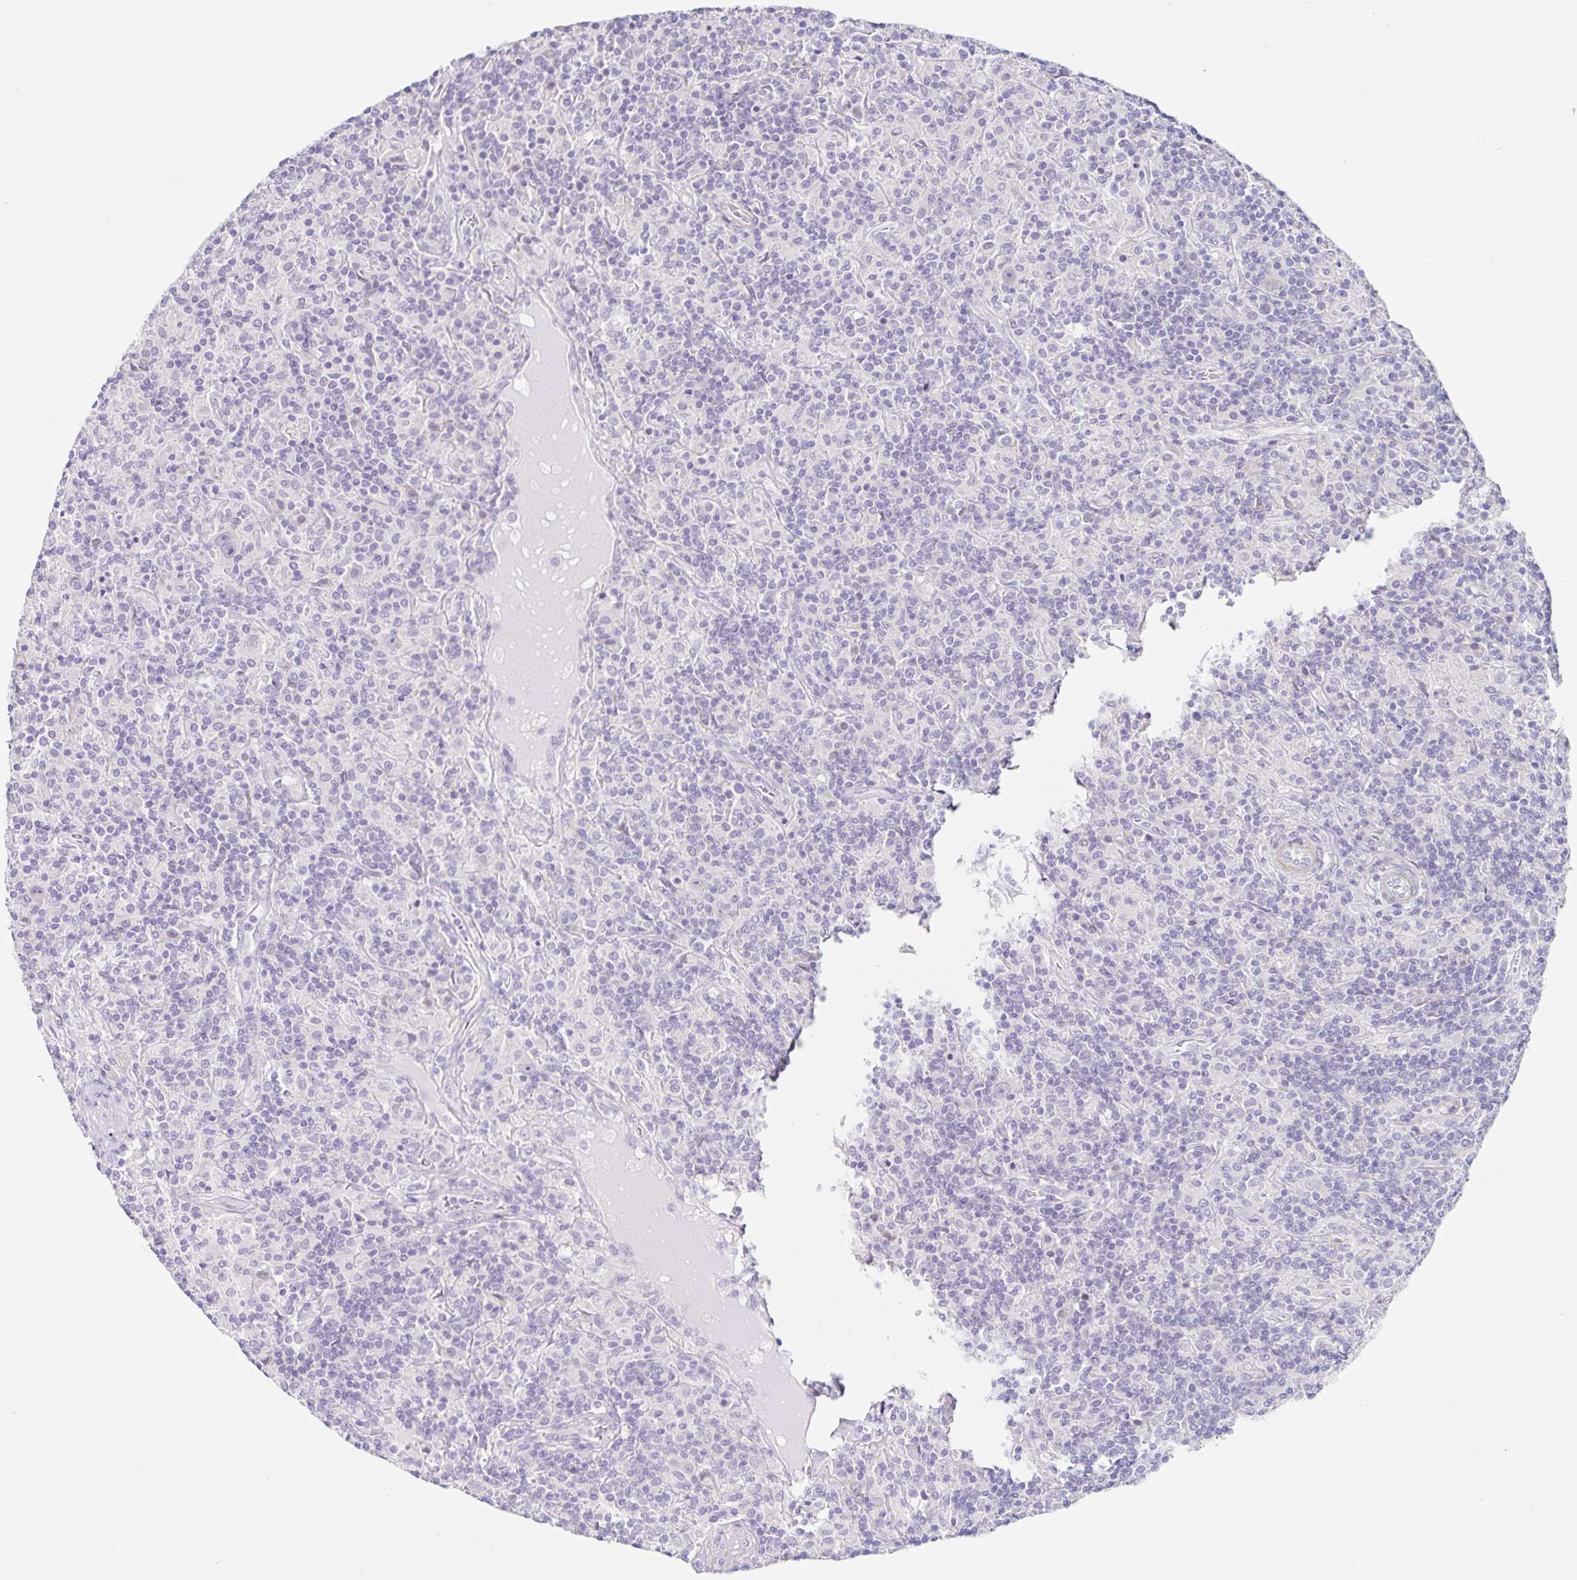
{"staining": {"intensity": "negative", "quantity": "none", "location": "none"}, "tissue": "lymphoma", "cell_type": "Tumor cells", "image_type": "cancer", "snomed": [{"axis": "morphology", "description": "Hodgkin's disease, NOS"}, {"axis": "topography", "description": "Lymph node"}], "caption": "A high-resolution photomicrograph shows IHC staining of Hodgkin's disease, which shows no significant staining in tumor cells.", "gene": "DCAF17", "patient": {"sex": "male", "age": 70}}